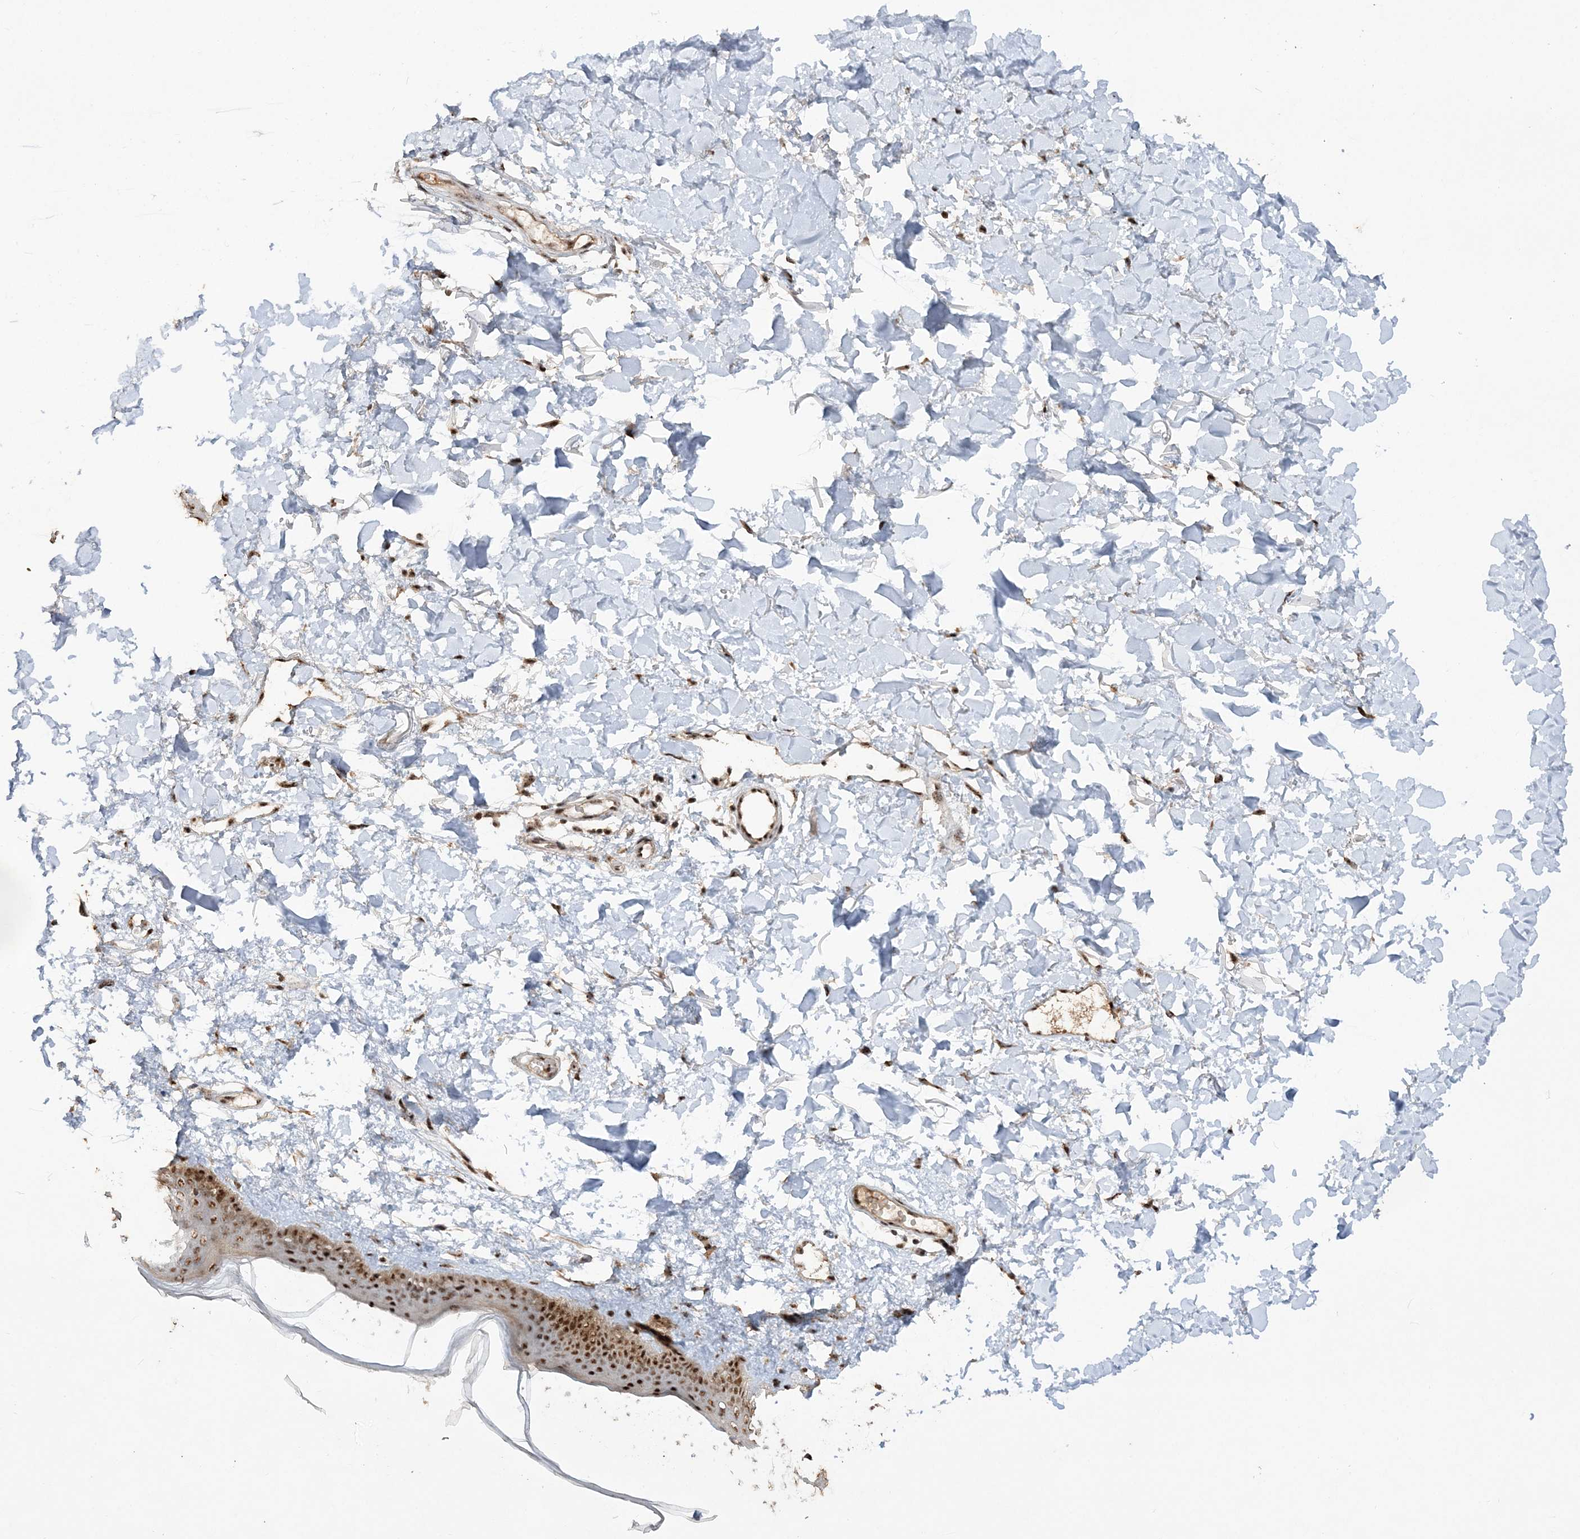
{"staining": {"intensity": "moderate", "quantity": ">75%", "location": "nuclear"}, "tissue": "skin", "cell_type": "Fibroblasts", "image_type": "normal", "snomed": [{"axis": "morphology", "description": "Normal tissue, NOS"}, {"axis": "topography", "description": "Skin"}], "caption": "The photomicrograph demonstrates immunohistochemical staining of benign skin. There is moderate nuclear expression is present in about >75% of fibroblasts. The staining was performed using DAB (3,3'-diaminobenzidine), with brown indicating positive protein expression. Nuclei are stained blue with hematoxylin.", "gene": "POLR3B", "patient": {"sex": "female", "age": 58}}